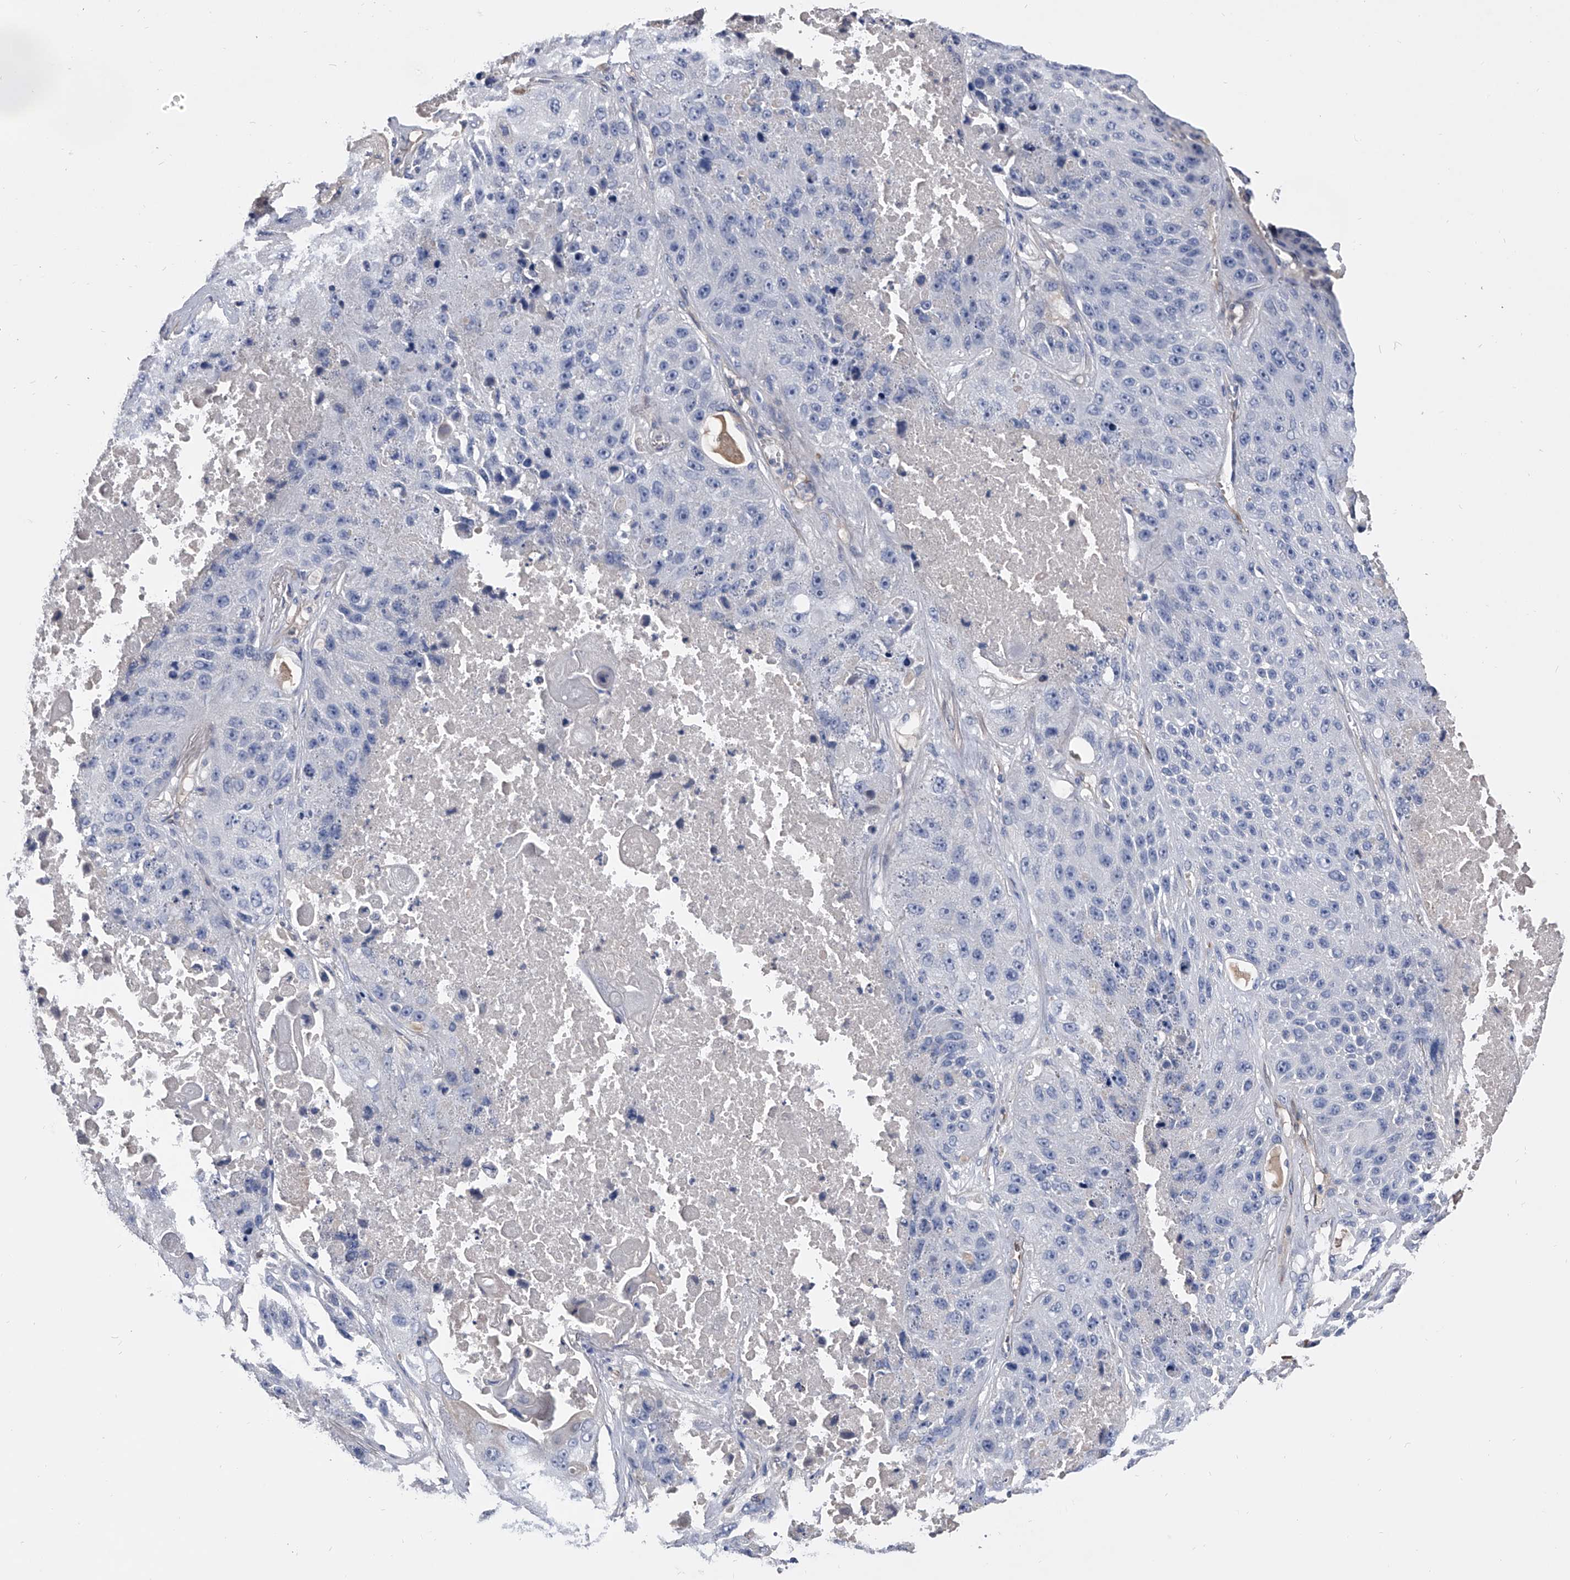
{"staining": {"intensity": "negative", "quantity": "none", "location": "none"}, "tissue": "lung cancer", "cell_type": "Tumor cells", "image_type": "cancer", "snomed": [{"axis": "morphology", "description": "Squamous cell carcinoma, NOS"}, {"axis": "topography", "description": "Lung"}], "caption": "The image demonstrates no staining of tumor cells in squamous cell carcinoma (lung).", "gene": "EFCAB7", "patient": {"sex": "male", "age": 61}}